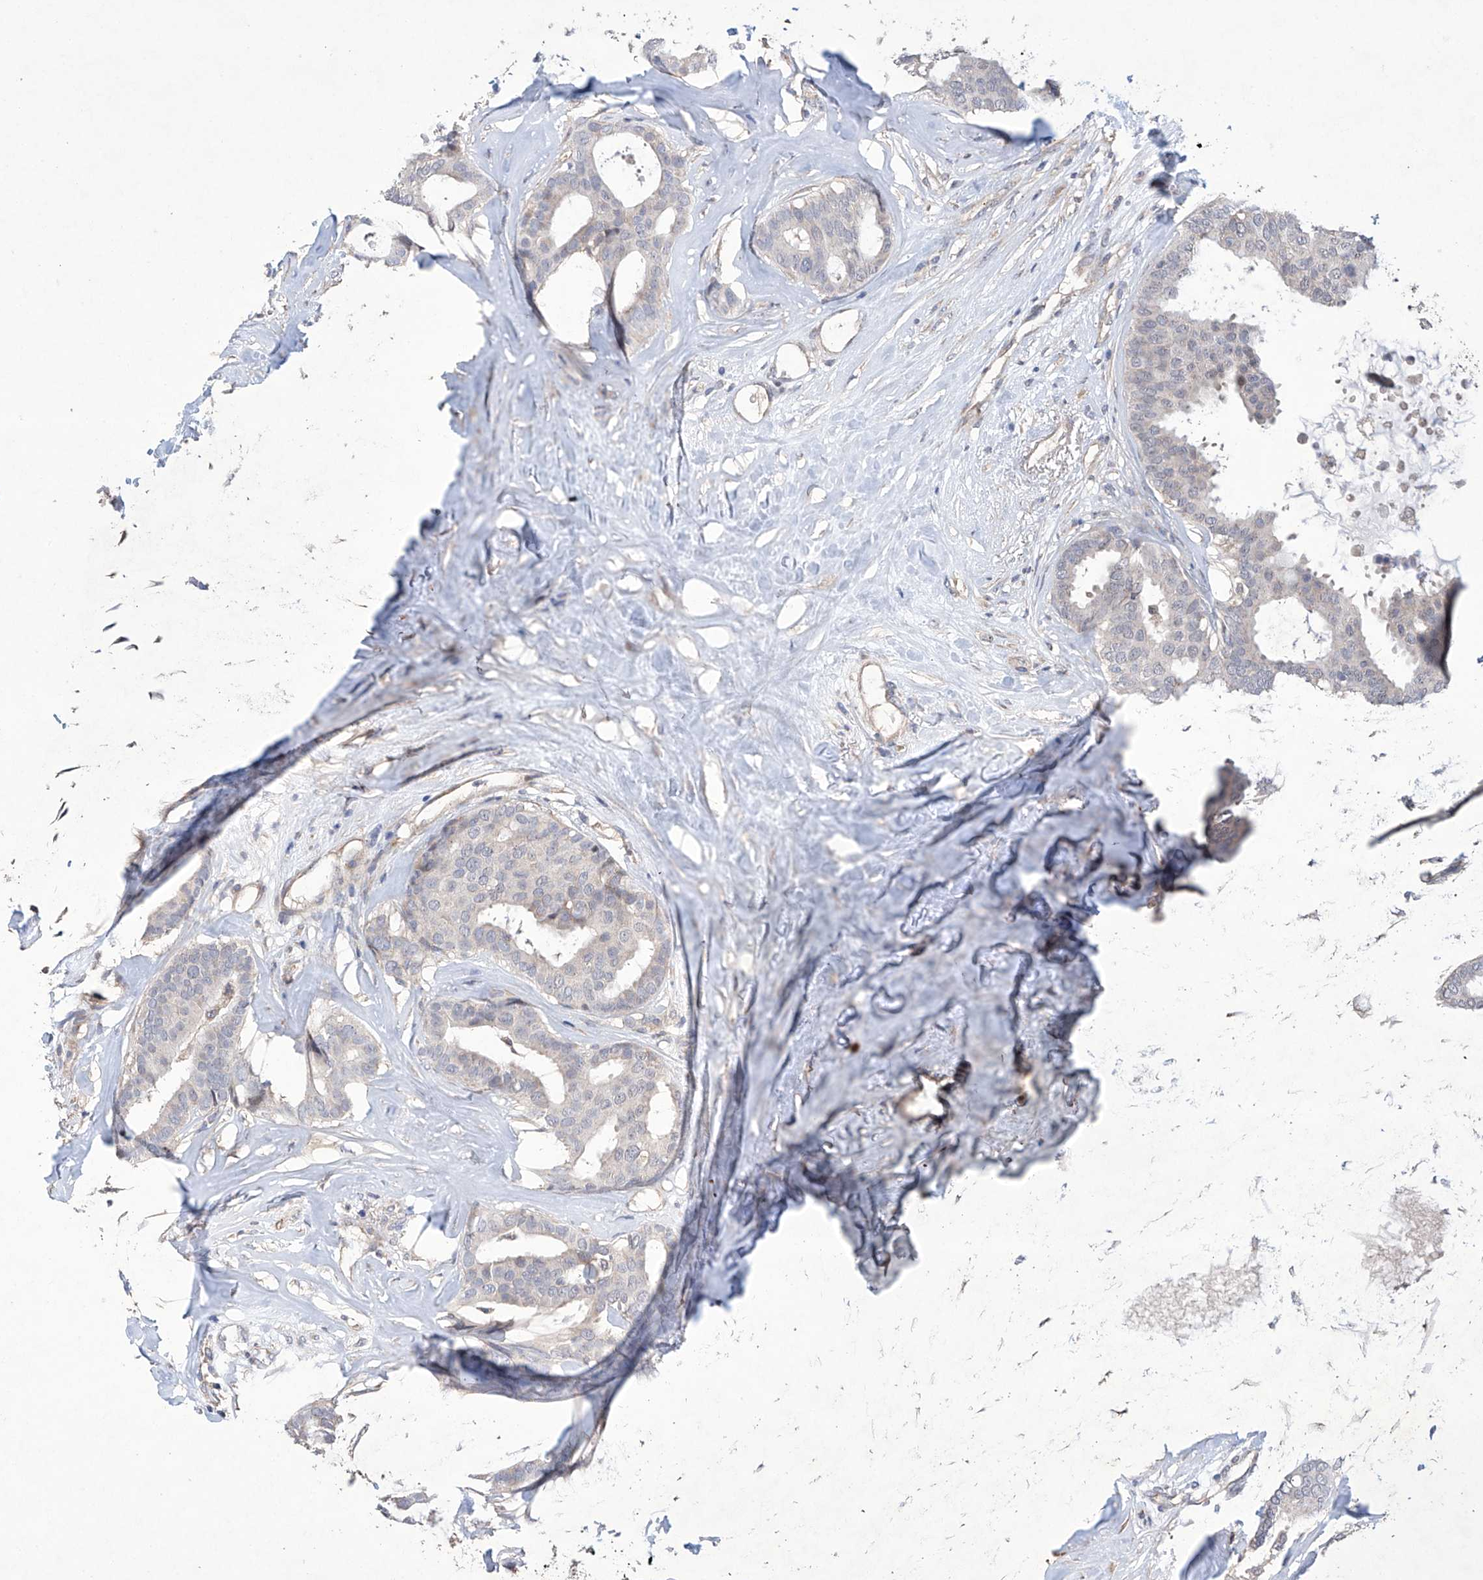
{"staining": {"intensity": "negative", "quantity": "none", "location": "none"}, "tissue": "breast cancer", "cell_type": "Tumor cells", "image_type": "cancer", "snomed": [{"axis": "morphology", "description": "Duct carcinoma"}, {"axis": "topography", "description": "Breast"}], "caption": "Immunohistochemistry (IHC) micrograph of neoplastic tissue: infiltrating ductal carcinoma (breast) stained with DAB (3,3'-diaminobenzidine) displays no significant protein expression in tumor cells. (Stains: DAB IHC with hematoxylin counter stain, Microscopy: brightfield microscopy at high magnification).", "gene": "AFG1L", "patient": {"sex": "female", "age": 75}}